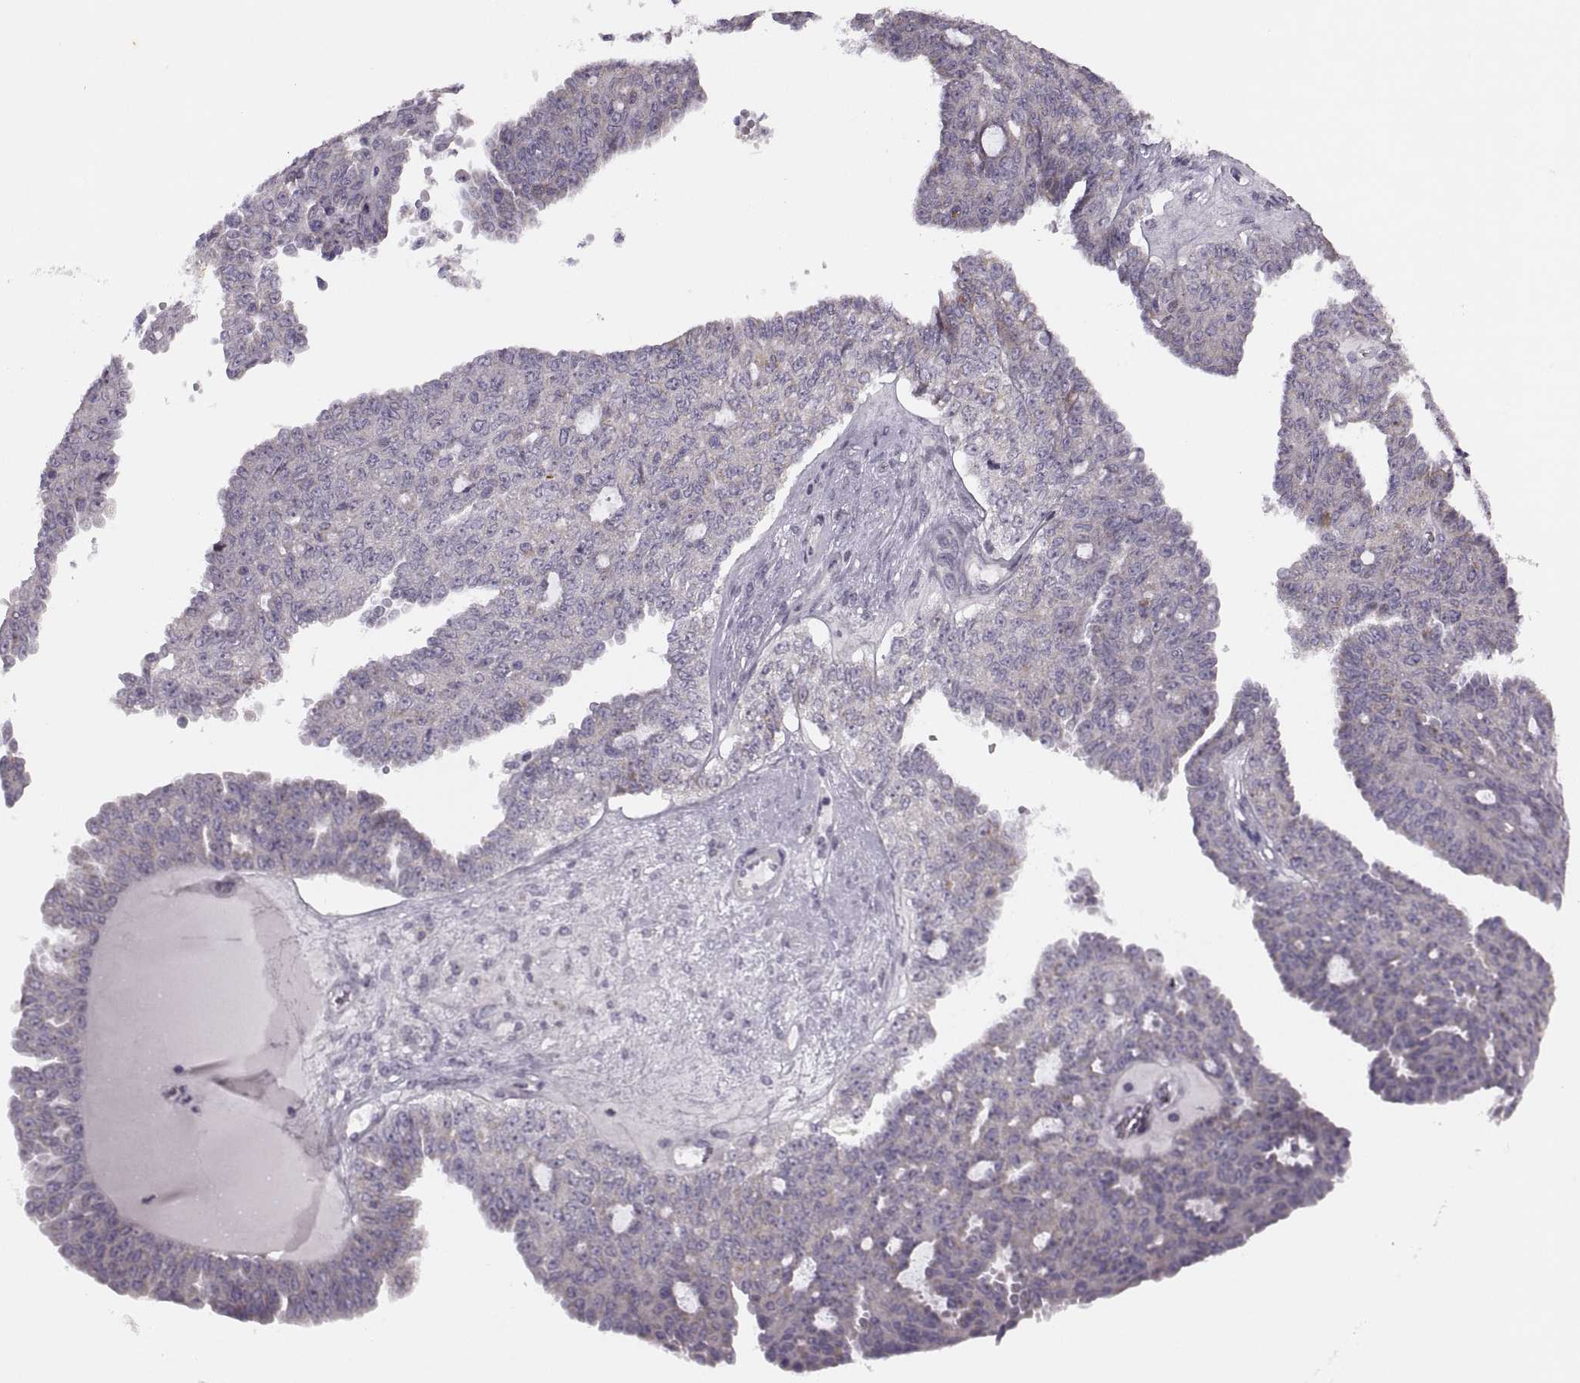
{"staining": {"intensity": "negative", "quantity": "none", "location": "none"}, "tissue": "ovarian cancer", "cell_type": "Tumor cells", "image_type": "cancer", "snomed": [{"axis": "morphology", "description": "Cystadenocarcinoma, serous, NOS"}, {"axis": "topography", "description": "Ovary"}], "caption": "High power microscopy image of an immunohistochemistry (IHC) image of ovarian cancer (serous cystadenocarcinoma), revealing no significant positivity in tumor cells.", "gene": "RIPK4", "patient": {"sex": "female", "age": 71}}